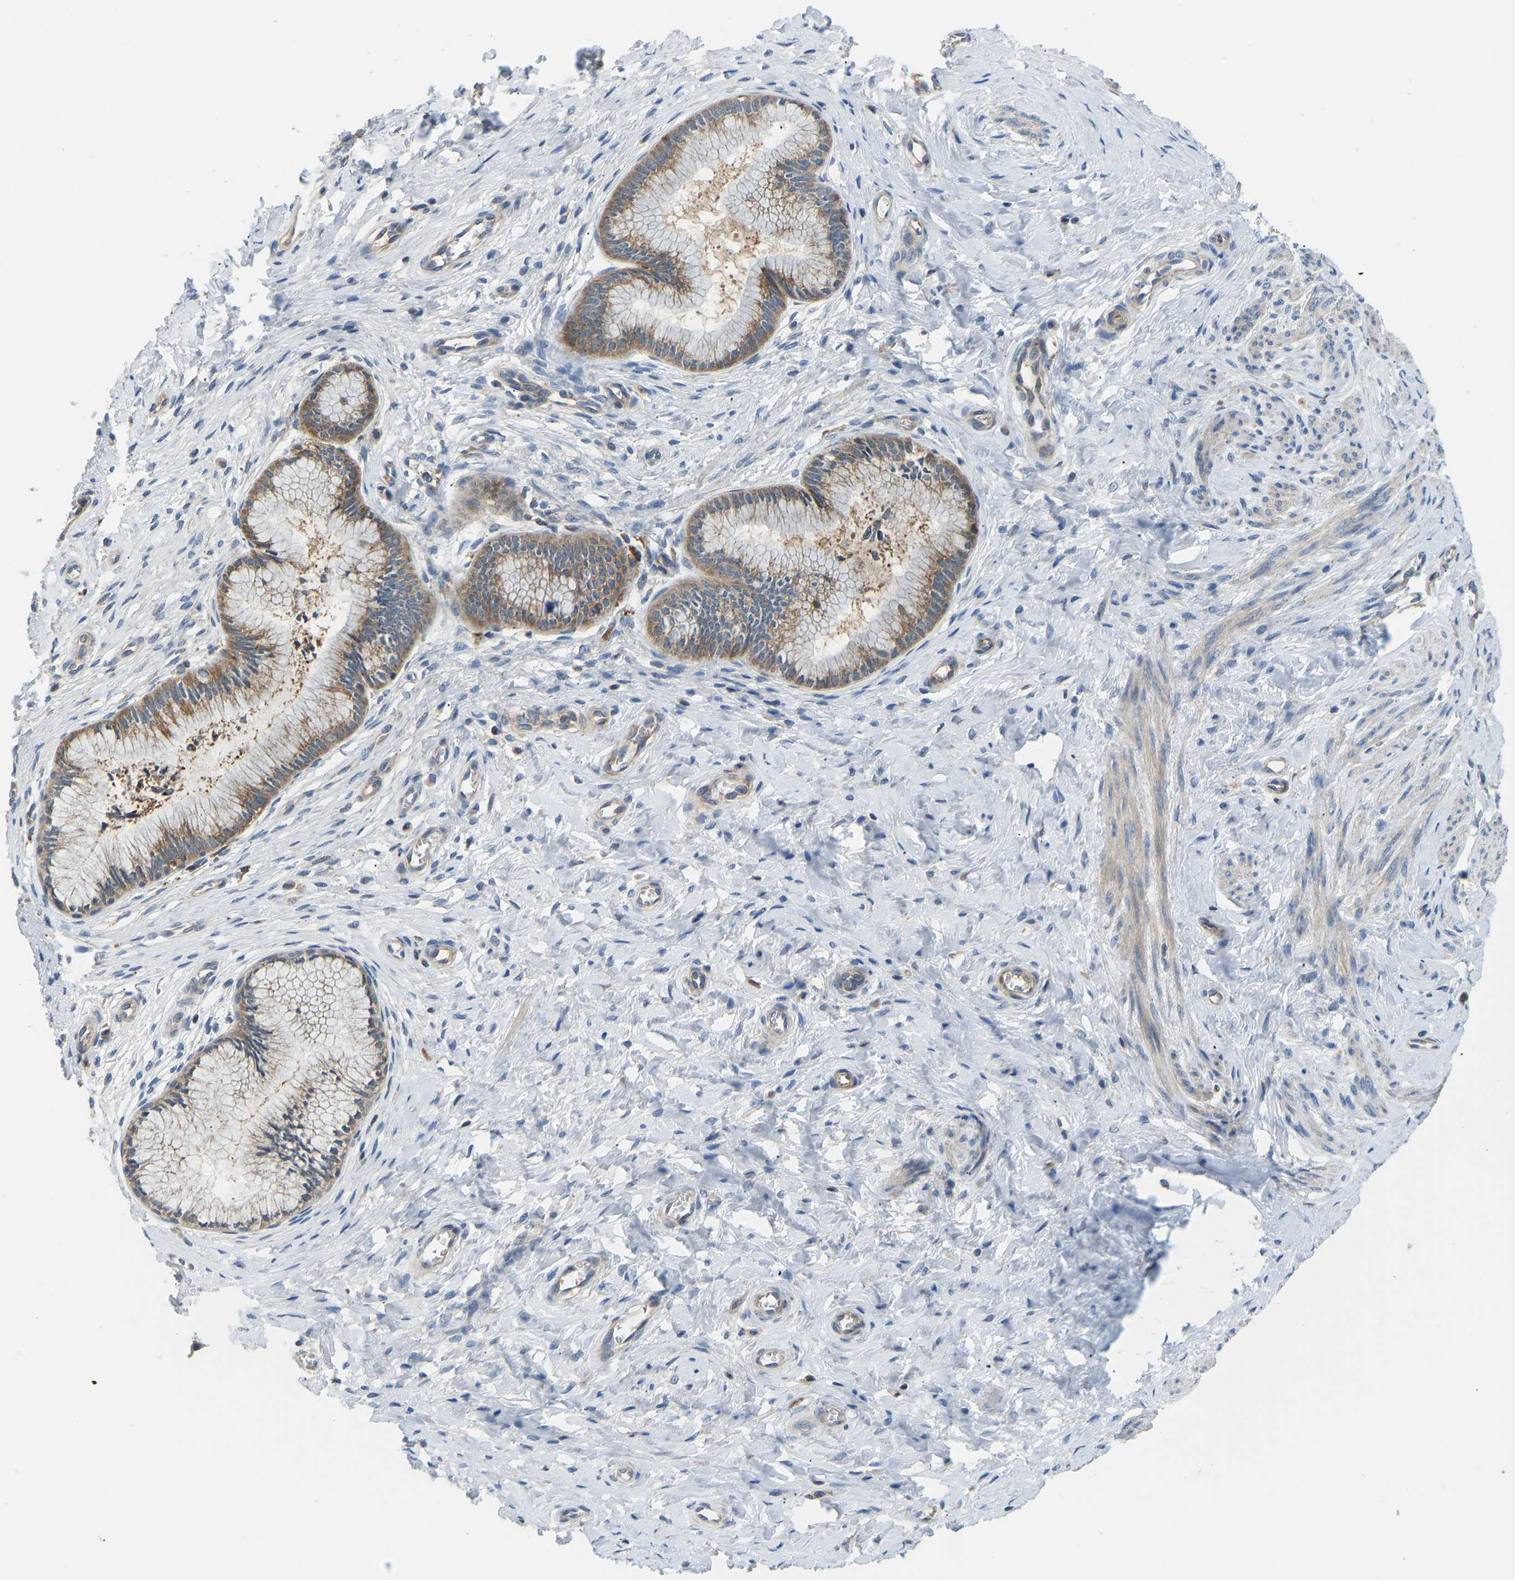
{"staining": {"intensity": "moderate", "quantity": ">75%", "location": "cytoplasmic/membranous"}, "tissue": "cervix", "cell_type": "Glandular cells", "image_type": "normal", "snomed": [{"axis": "morphology", "description": "Normal tissue, NOS"}, {"axis": "topography", "description": "Cervix"}], "caption": "About >75% of glandular cells in unremarkable human cervix demonstrate moderate cytoplasmic/membranous protein staining as visualized by brown immunohistochemical staining.", "gene": "RBP1", "patient": {"sex": "female", "age": 55}}